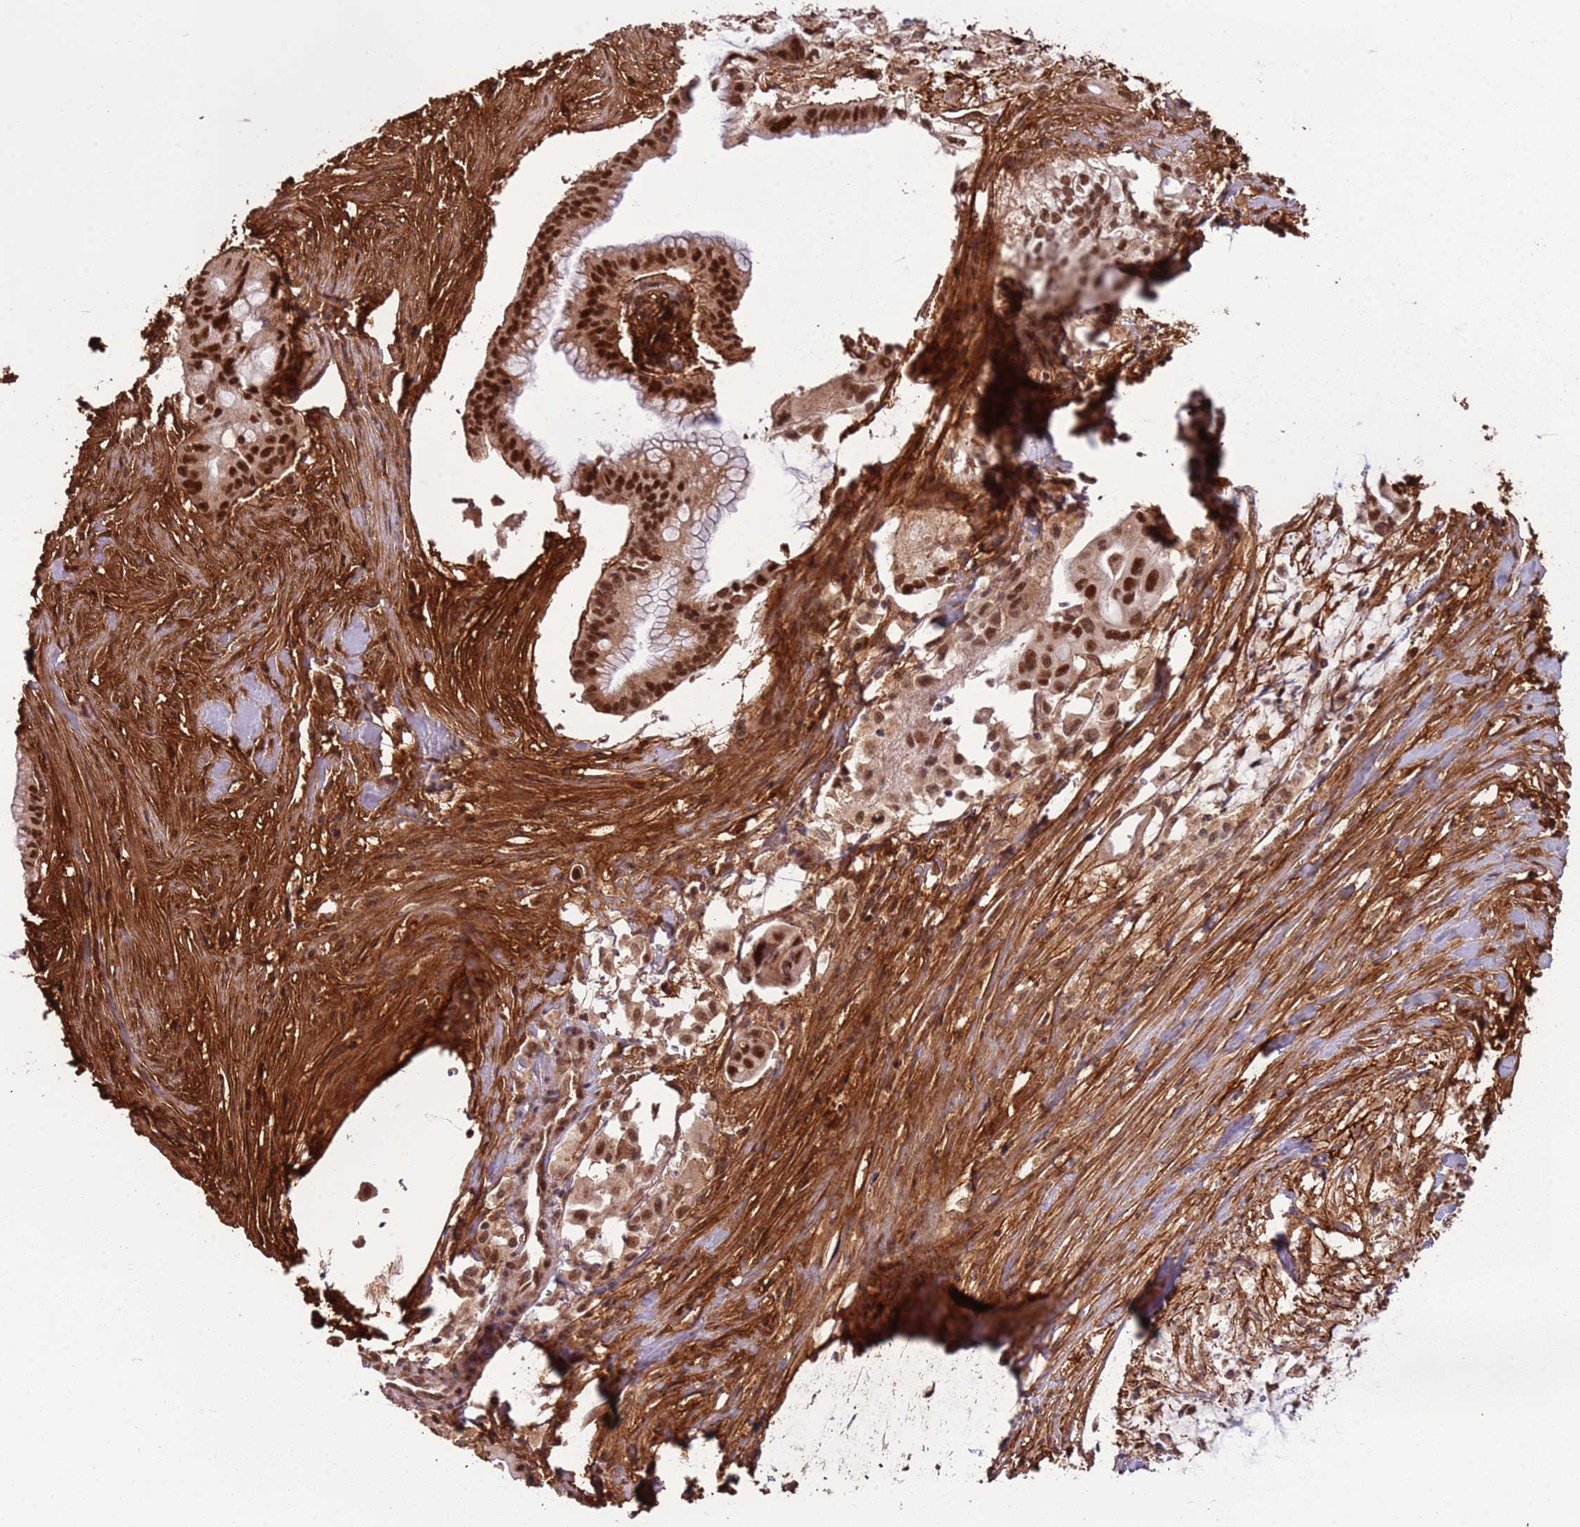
{"staining": {"intensity": "strong", "quantity": ">75%", "location": "nuclear"}, "tissue": "pancreatic cancer", "cell_type": "Tumor cells", "image_type": "cancer", "snomed": [{"axis": "morphology", "description": "Adenocarcinoma, NOS"}, {"axis": "topography", "description": "Pancreas"}], "caption": "About >75% of tumor cells in pancreatic cancer (adenocarcinoma) display strong nuclear protein staining as visualized by brown immunohistochemical staining.", "gene": "POLR3H", "patient": {"sex": "male", "age": 46}}